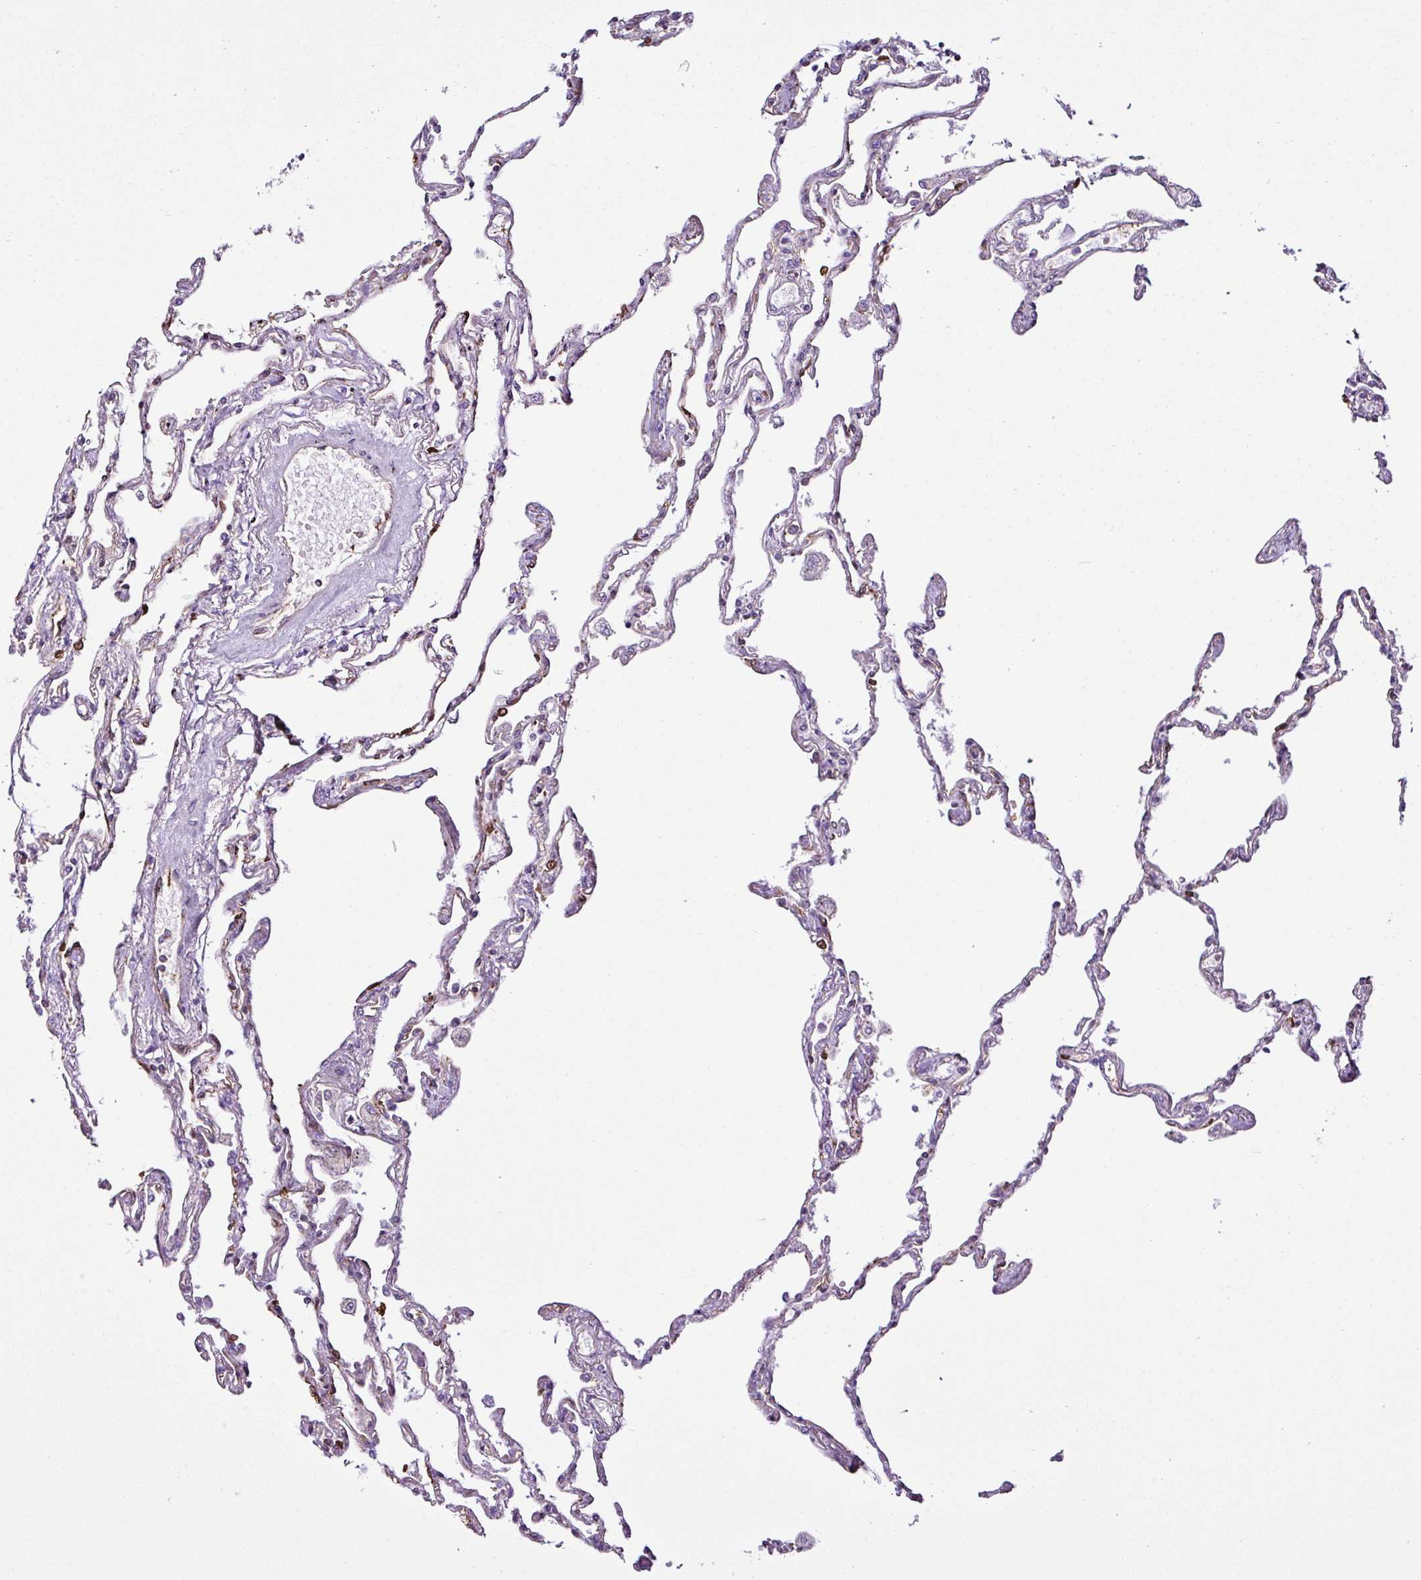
{"staining": {"intensity": "moderate", "quantity": "25%-75%", "location": "cytoplasmic/membranous"}, "tissue": "lung", "cell_type": "Alveolar cells", "image_type": "normal", "snomed": [{"axis": "morphology", "description": "Normal tissue, NOS"}, {"axis": "topography", "description": "Lung"}], "caption": "A brown stain highlights moderate cytoplasmic/membranous staining of a protein in alveolar cells of normal human lung. (Brightfield microscopy of DAB IHC at high magnification).", "gene": "EME2", "patient": {"sex": "female", "age": 67}}